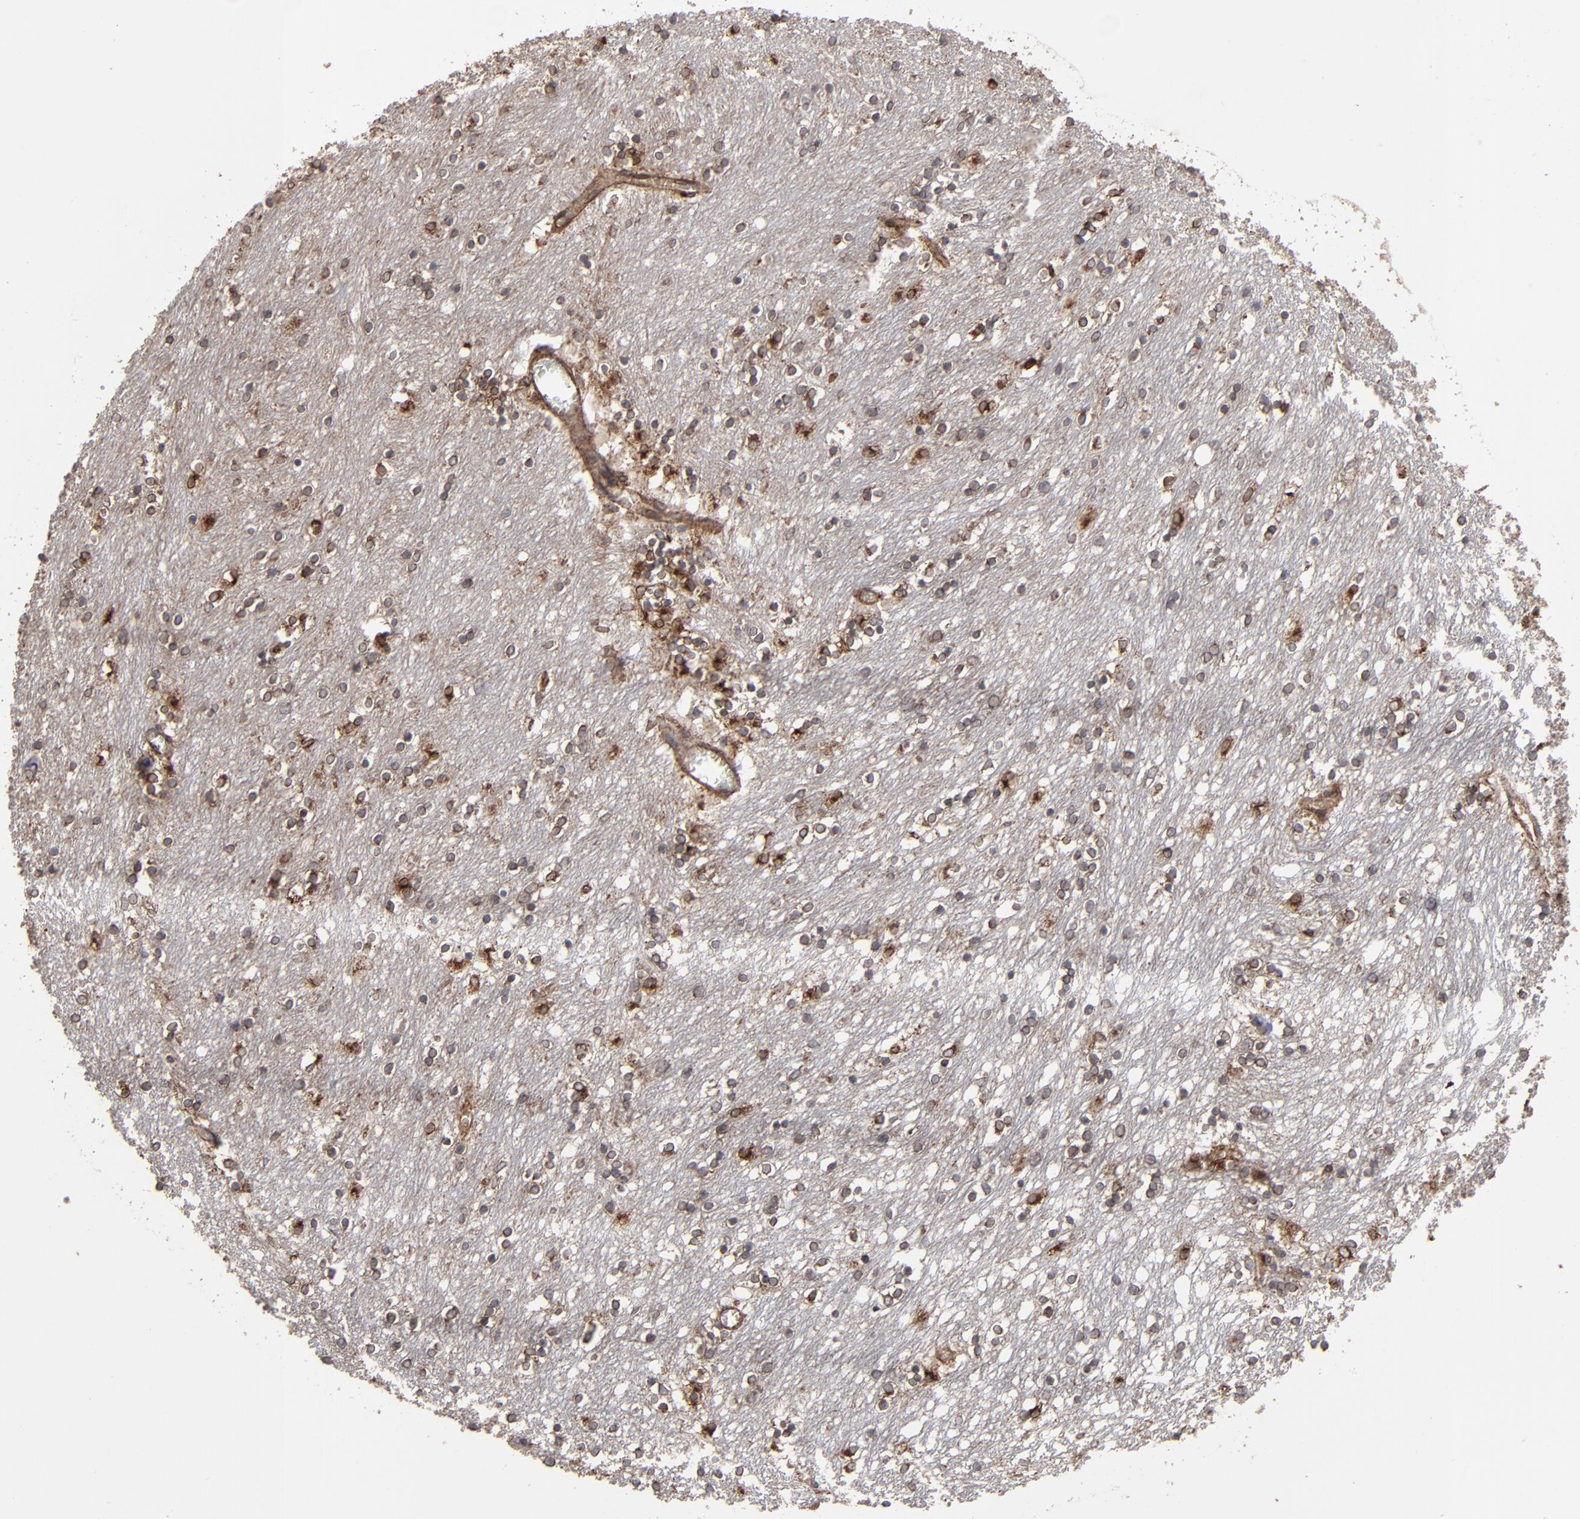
{"staining": {"intensity": "moderate", "quantity": ">75%", "location": "cytoplasmic/membranous"}, "tissue": "caudate", "cell_type": "Glial cells", "image_type": "normal", "snomed": [{"axis": "morphology", "description": "Normal tissue, NOS"}, {"axis": "topography", "description": "Lateral ventricle wall"}], "caption": "Protein expression analysis of normal caudate demonstrates moderate cytoplasmic/membranous expression in approximately >75% of glial cells.", "gene": "CNIH1", "patient": {"sex": "female", "age": 54}}